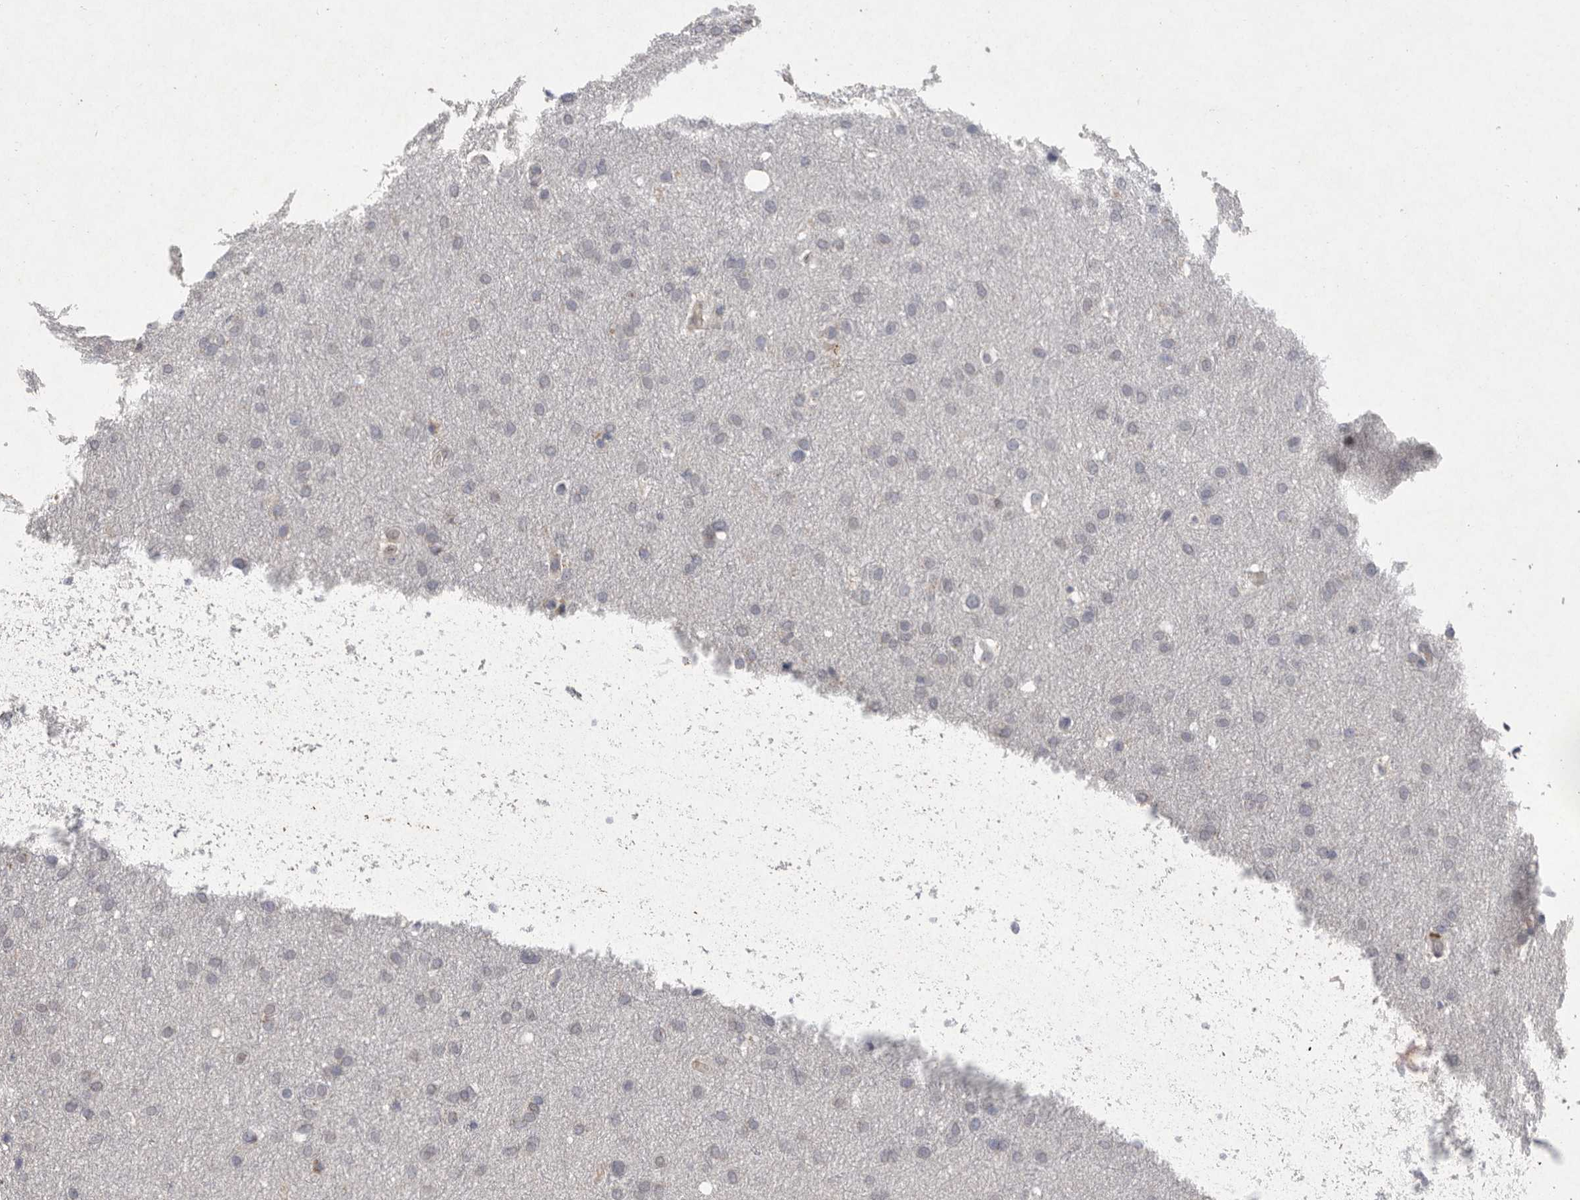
{"staining": {"intensity": "negative", "quantity": "none", "location": "none"}, "tissue": "glioma", "cell_type": "Tumor cells", "image_type": "cancer", "snomed": [{"axis": "morphology", "description": "Glioma, malignant, Low grade"}, {"axis": "topography", "description": "Brain"}], "caption": "DAB immunohistochemical staining of low-grade glioma (malignant) displays no significant positivity in tumor cells.", "gene": "MAN2A1", "patient": {"sex": "female", "age": 37}}